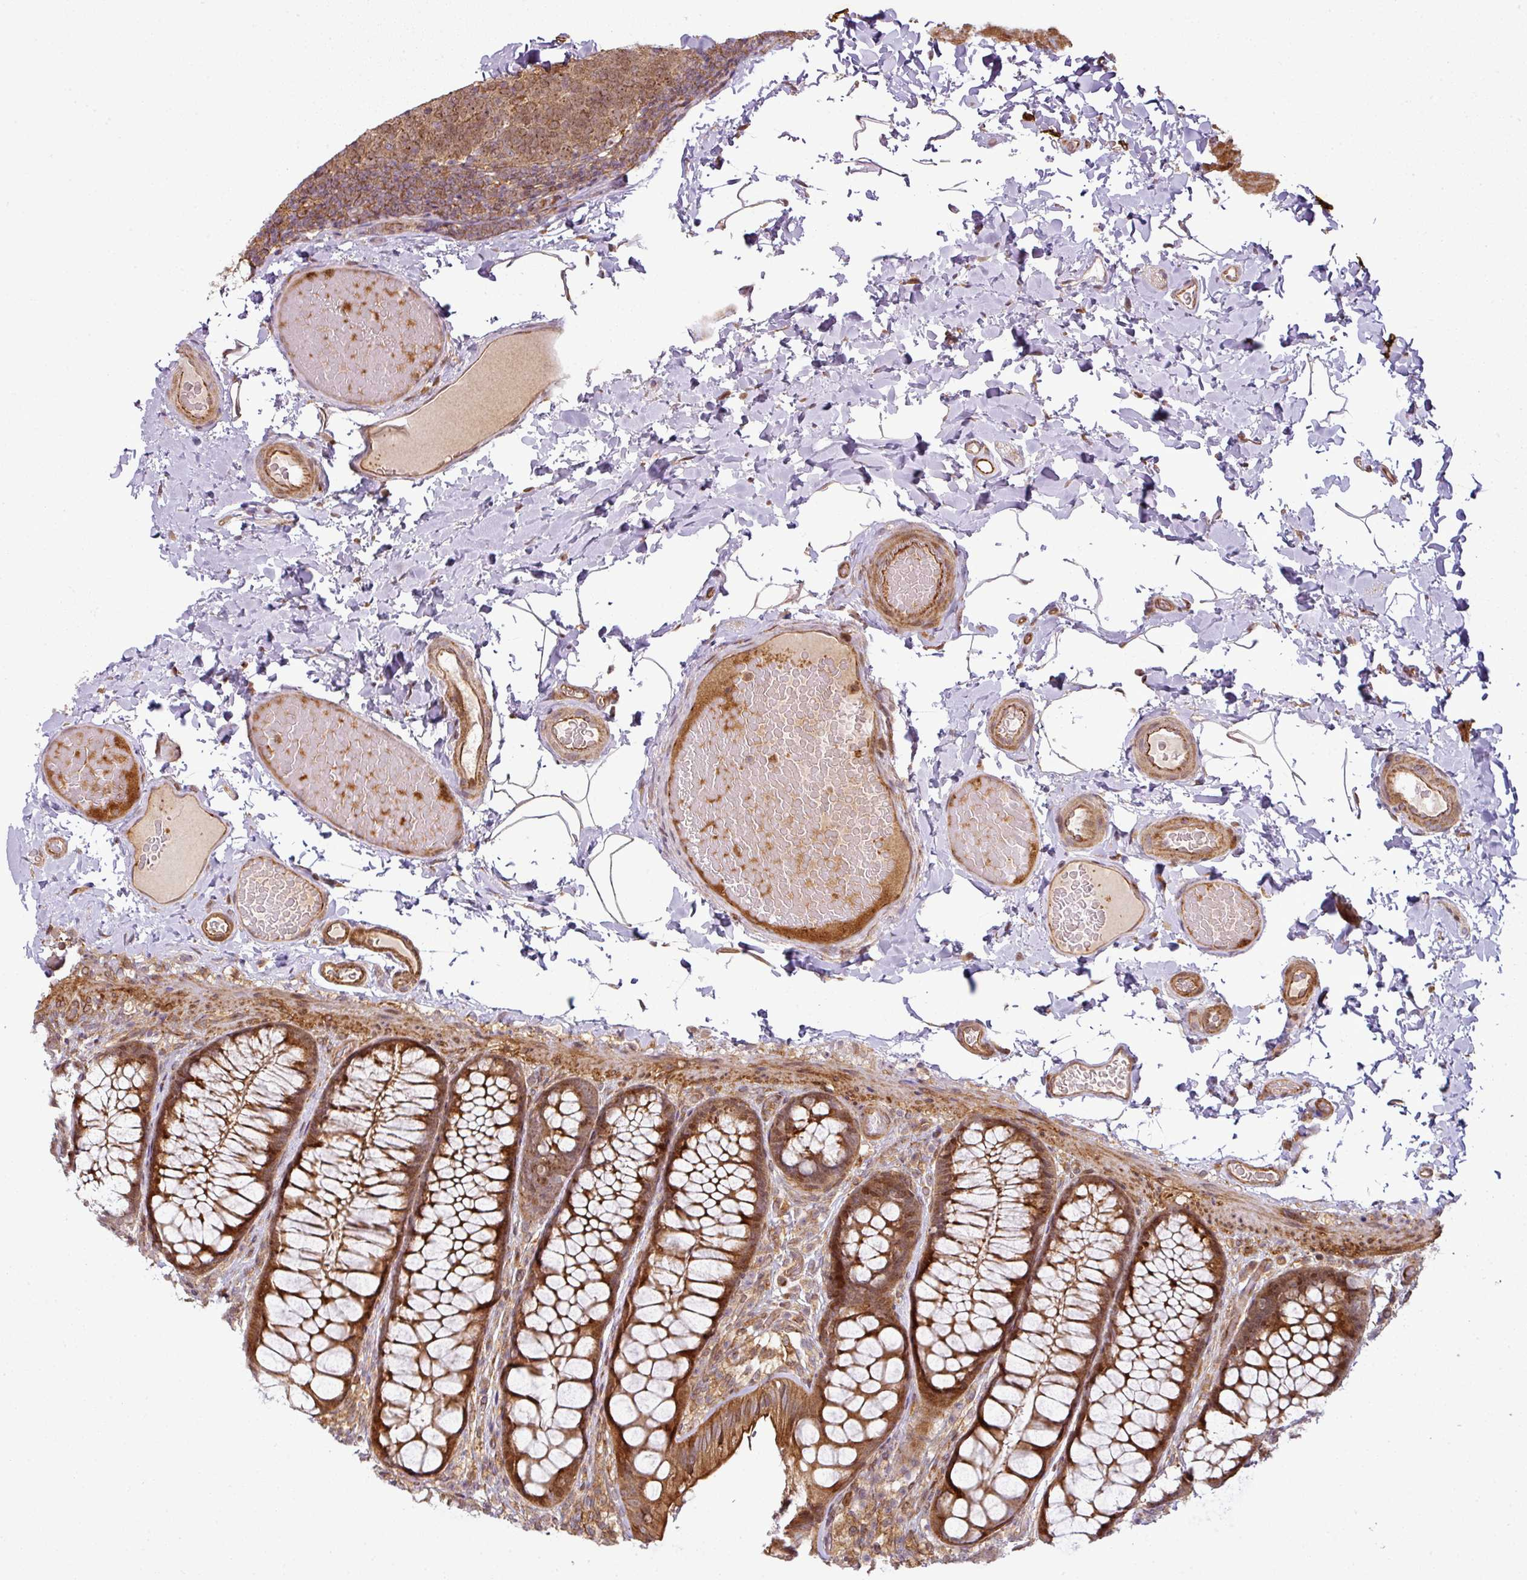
{"staining": {"intensity": "moderate", "quantity": ">75%", "location": "cytoplasmic/membranous"}, "tissue": "colon", "cell_type": "Endothelial cells", "image_type": "normal", "snomed": [{"axis": "morphology", "description": "Normal tissue, NOS"}, {"axis": "topography", "description": "Colon"}], "caption": "Immunohistochemistry histopathology image of unremarkable colon: human colon stained using IHC displays medium levels of moderate protein expression localized specifically in the cytoplasmic/membranous of endothelial cells, appearing as a cytoplasmic/membranous brown color.", "gene": "ATAT1", "patient": {"sex": "male", "age": 46}}